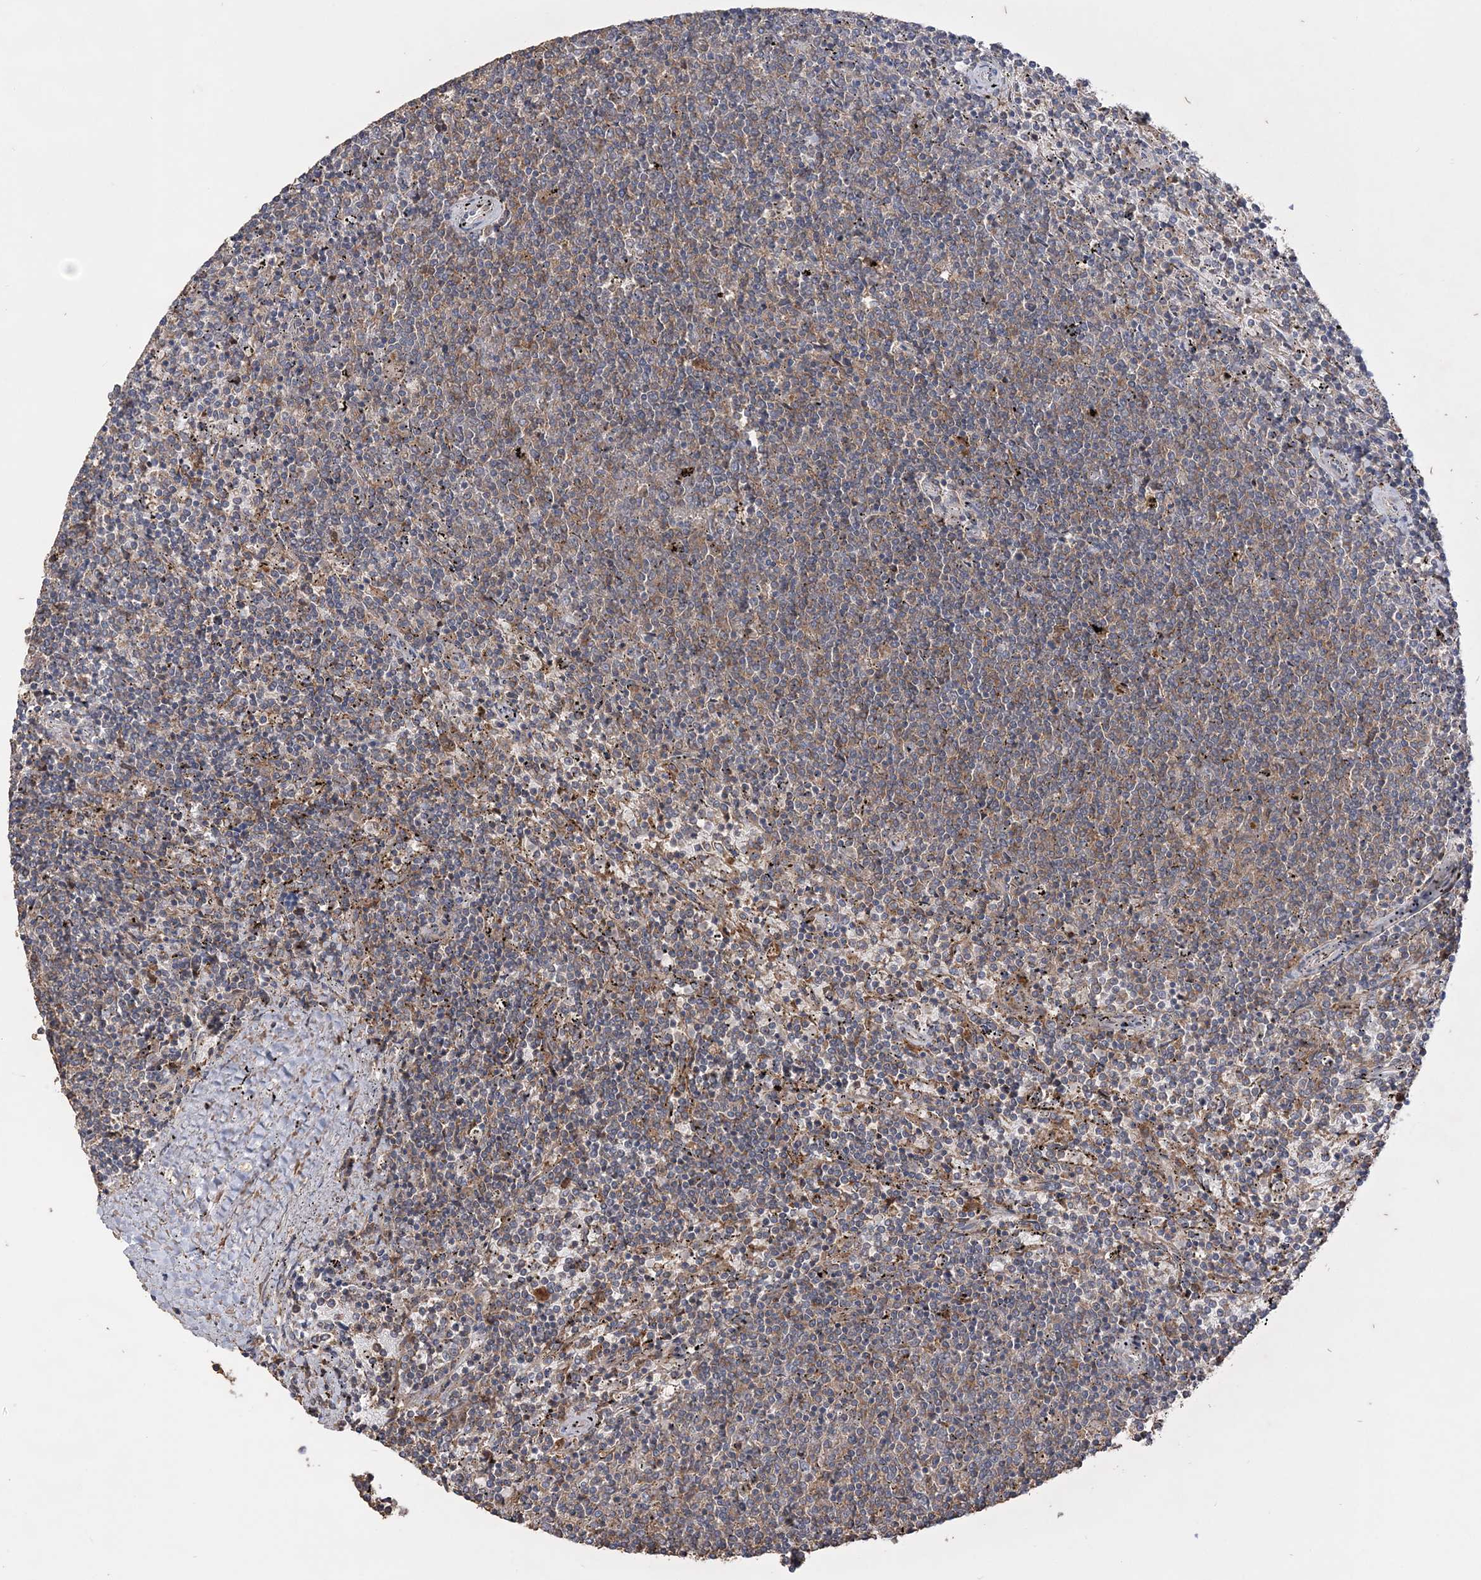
{"staining": {"intensity": "negative", "quantity": "none", "location": "none"}, "tissue": "lymphoma", "cell_type": "Tumor cells", "image_type": "cancer", "snomed": [{"axis": "morphology", "description": "Malignant lymphoma, non-Hodgkin's type, Low grade"}, {"axis": "topography", "description": "Spleen"}], "caption": "Lymphoma was stained to show a protein in brown. There is no significant positivity in tumor cells.", "gene": "SLFN14", "patient": {"sex": "female", "age": 50}}